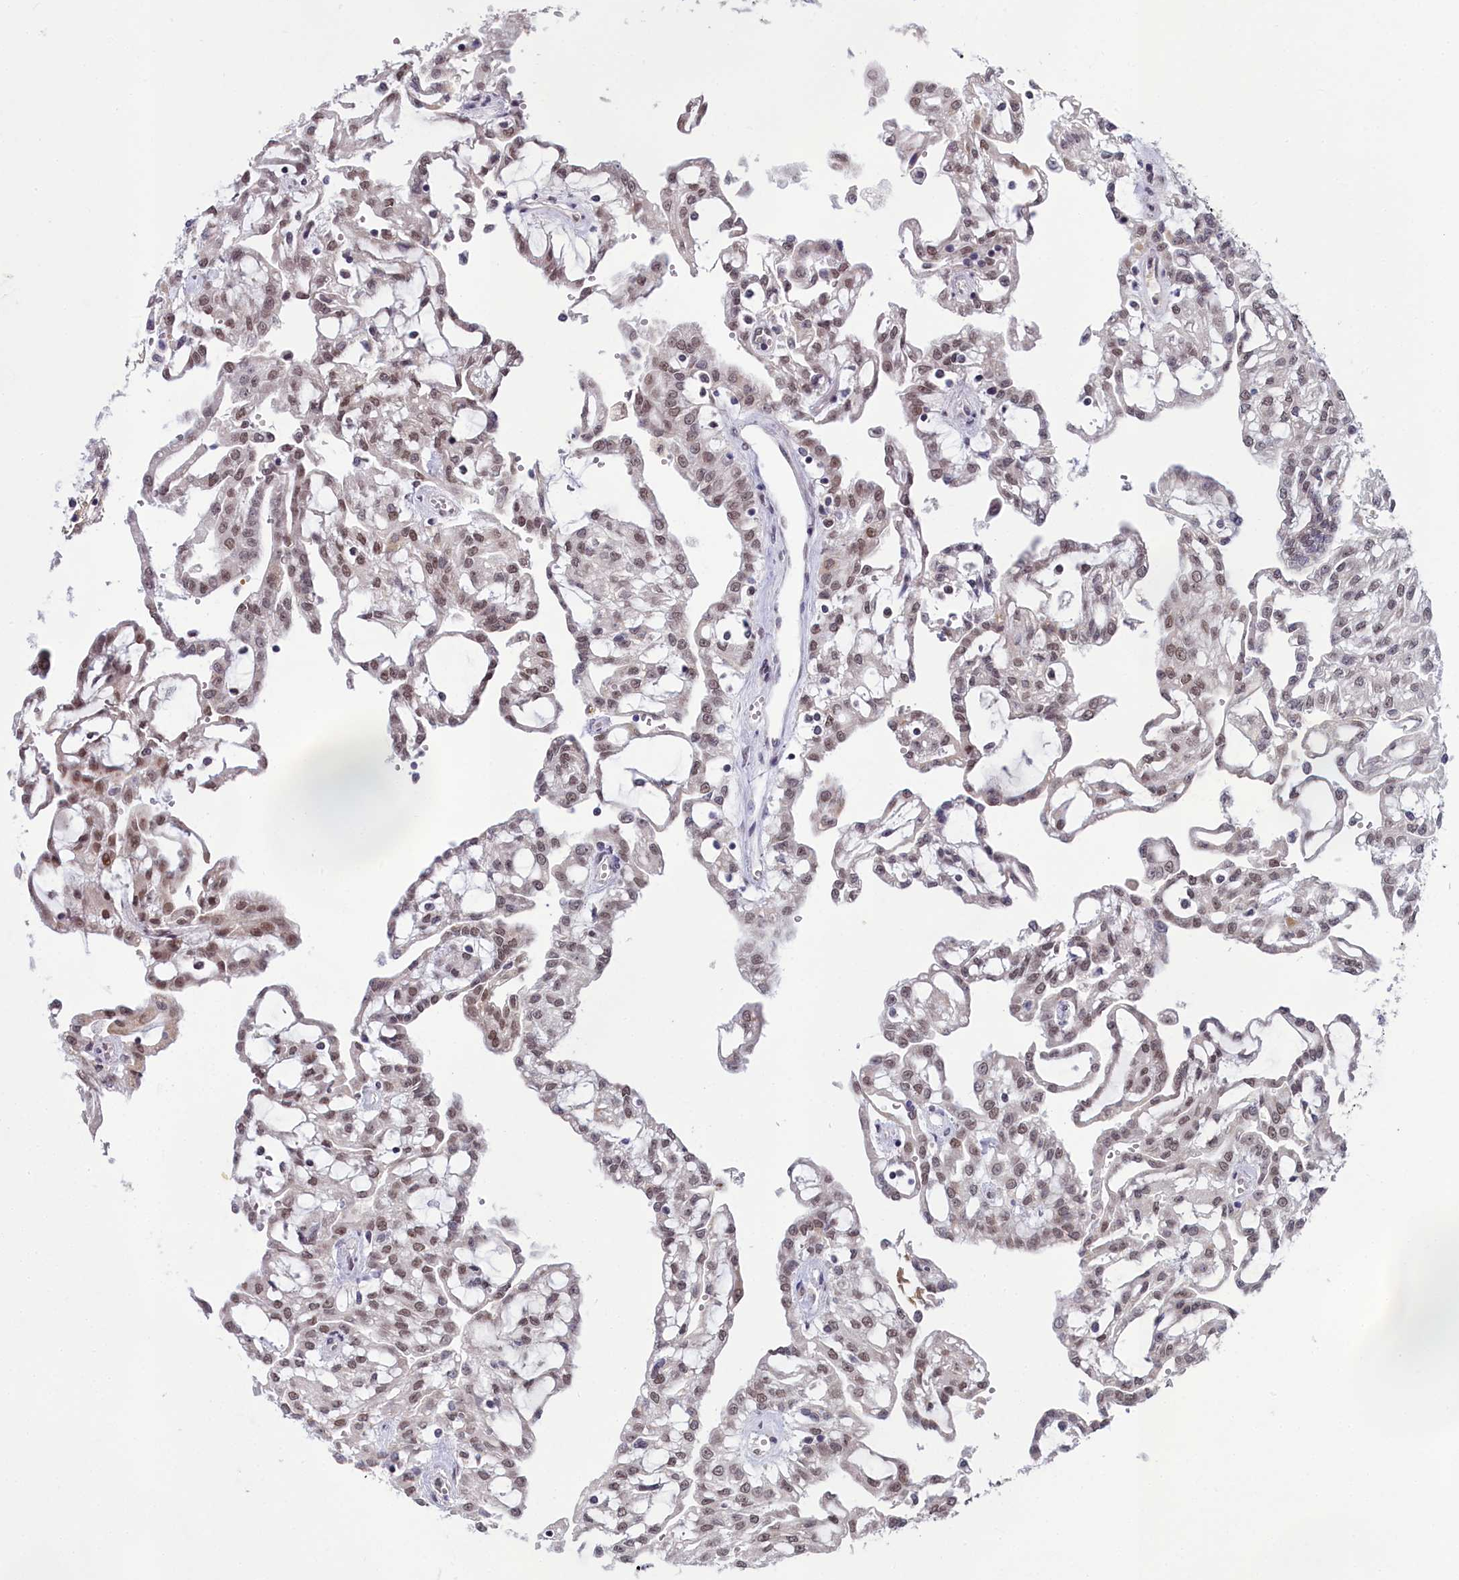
{"staining": {"intensity": "moderate", "quantity": "25%-75%", "location": "nuclear"}, "tissue": "renal cancer", "cell_type": "Tumor cells", "image_type": "cancer", "snomed": [{"axis": "morphology", "description": "Adenocarcinoma, NOS"}, {"axis": "topography", "description": "Kidney"}], "caption": "Renal cancer (adenocarcinoma) was stained to show a protein in brown. There is medium levels of moderate nuclear expression in about 25%-75% of tumor cells.", "gene": "PPHLN1", "patient": {"sex": "male", "age": 63}}